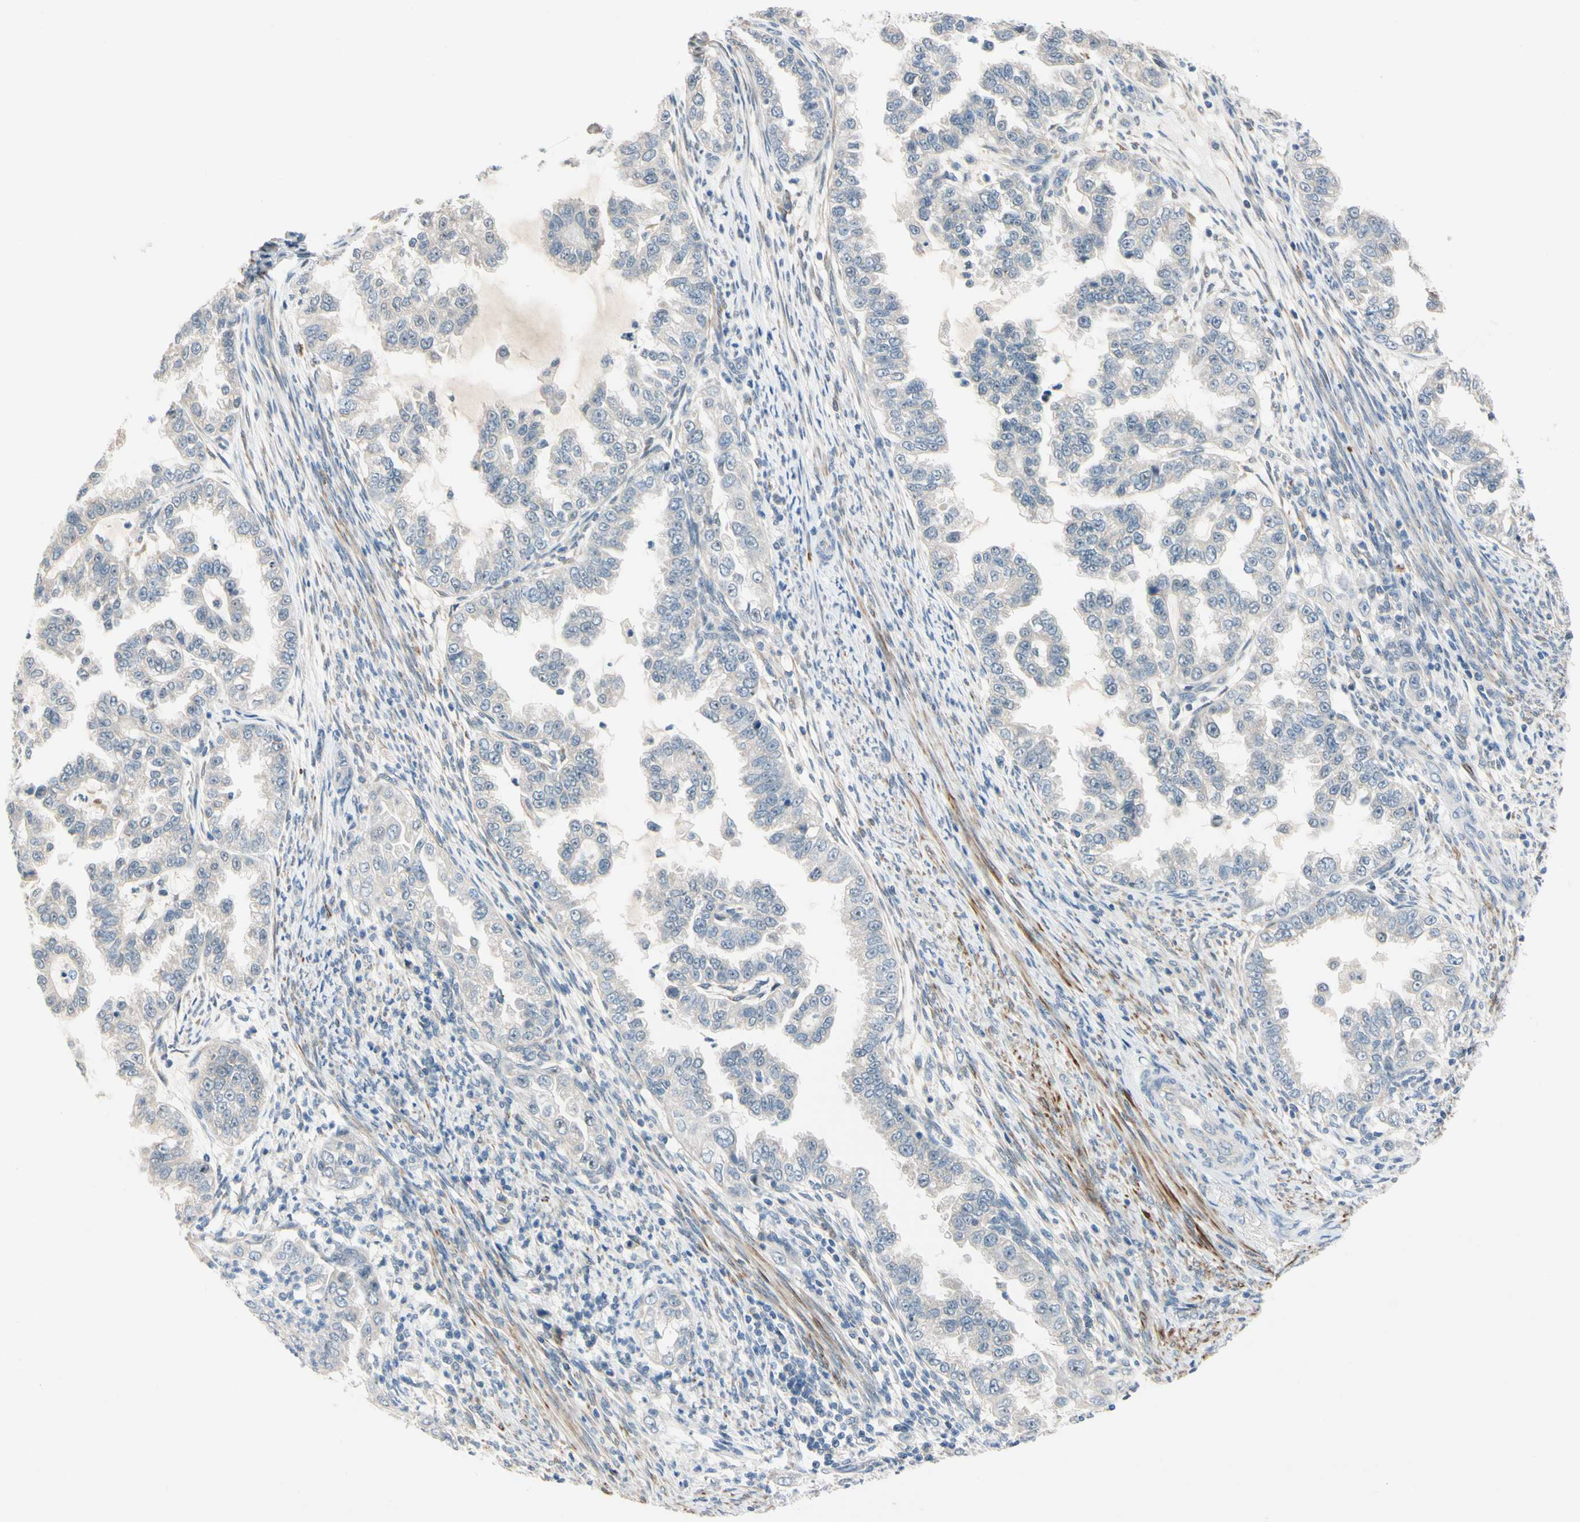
{"staining": {"intensity": "negative", "quantity": "none", "location": "none"}, "tissue": "endometrial cancer", "cell_type": "Tumor cells", "image_type": "cancer", "snomed": [{"axis": "morphology", "description": "Adenocarcinoma, NOS"}, {"axis": "topography", "description": "Endometrium"}], "caption": "A high-resolution photomicrograph shows IHC staining of endometrial cancer, which reveals no significant expression in tumor cells.", "gene": "SLC27A6", "patient": {"sex": "female", "age": 85}}